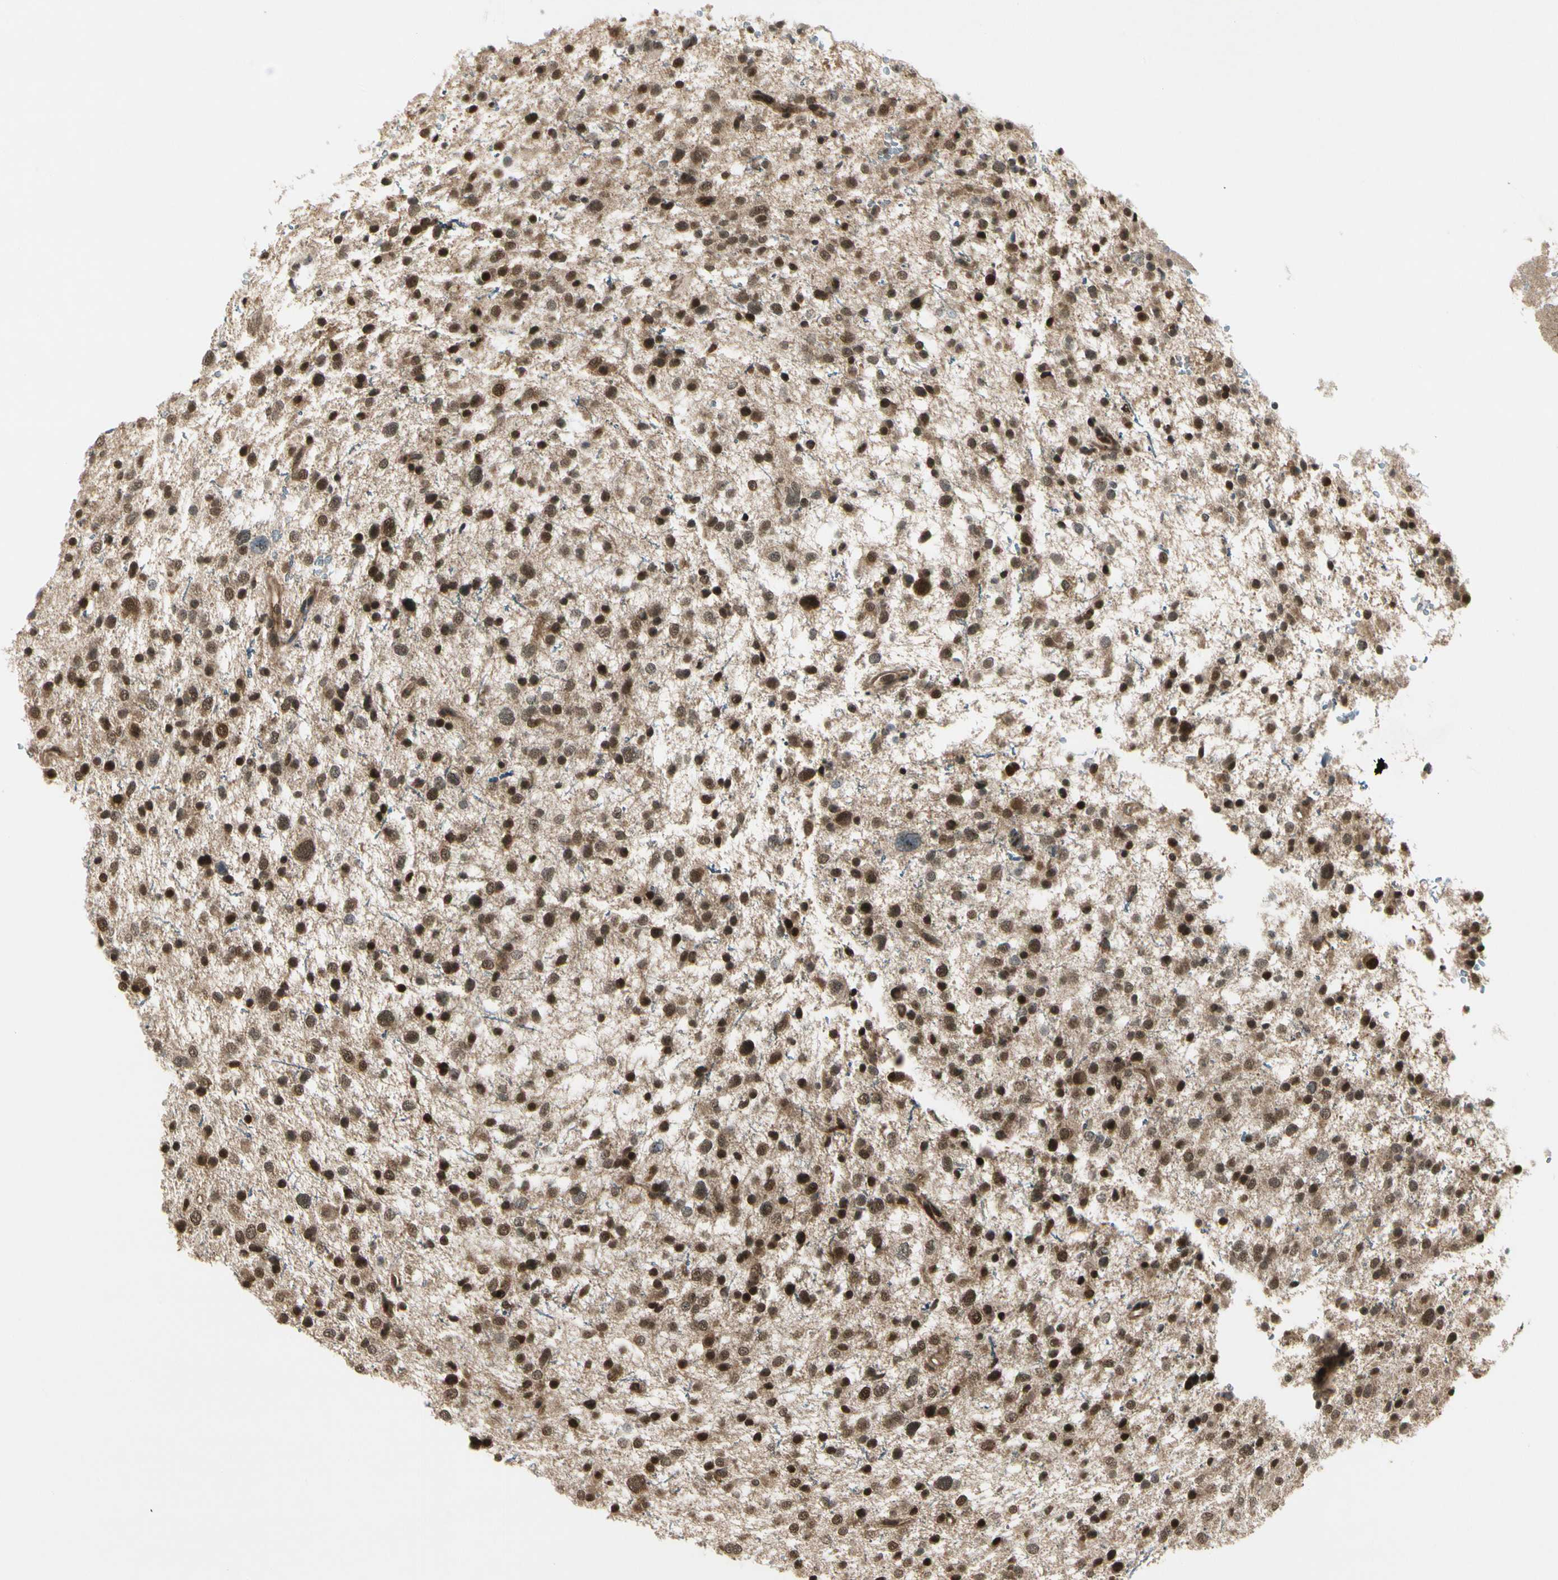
{"staining": {"intensity": "moderate", "quantity": "25%-75%", "location": "cytoplasmic/membranous,nuclear"}, "tissue": "glioma", "cell_type": "Tumor cells", "image_type": "cancer", "snomed": [{"axis": "morphology", "description": "Glioma, malignant, Low grade"}, {"axis": "topography", "description": "Brain"}], "caption": "This photomicrograph exhibits immunohistochemistry (IHC) staining of malignant glioma (low-grade), with medium moderate cytoplasmic/membranous and nuclear expression in about 25%-75% of tumor cells.", "gene": "SMN2", "patient": {"sex": "female", "age": 37}}